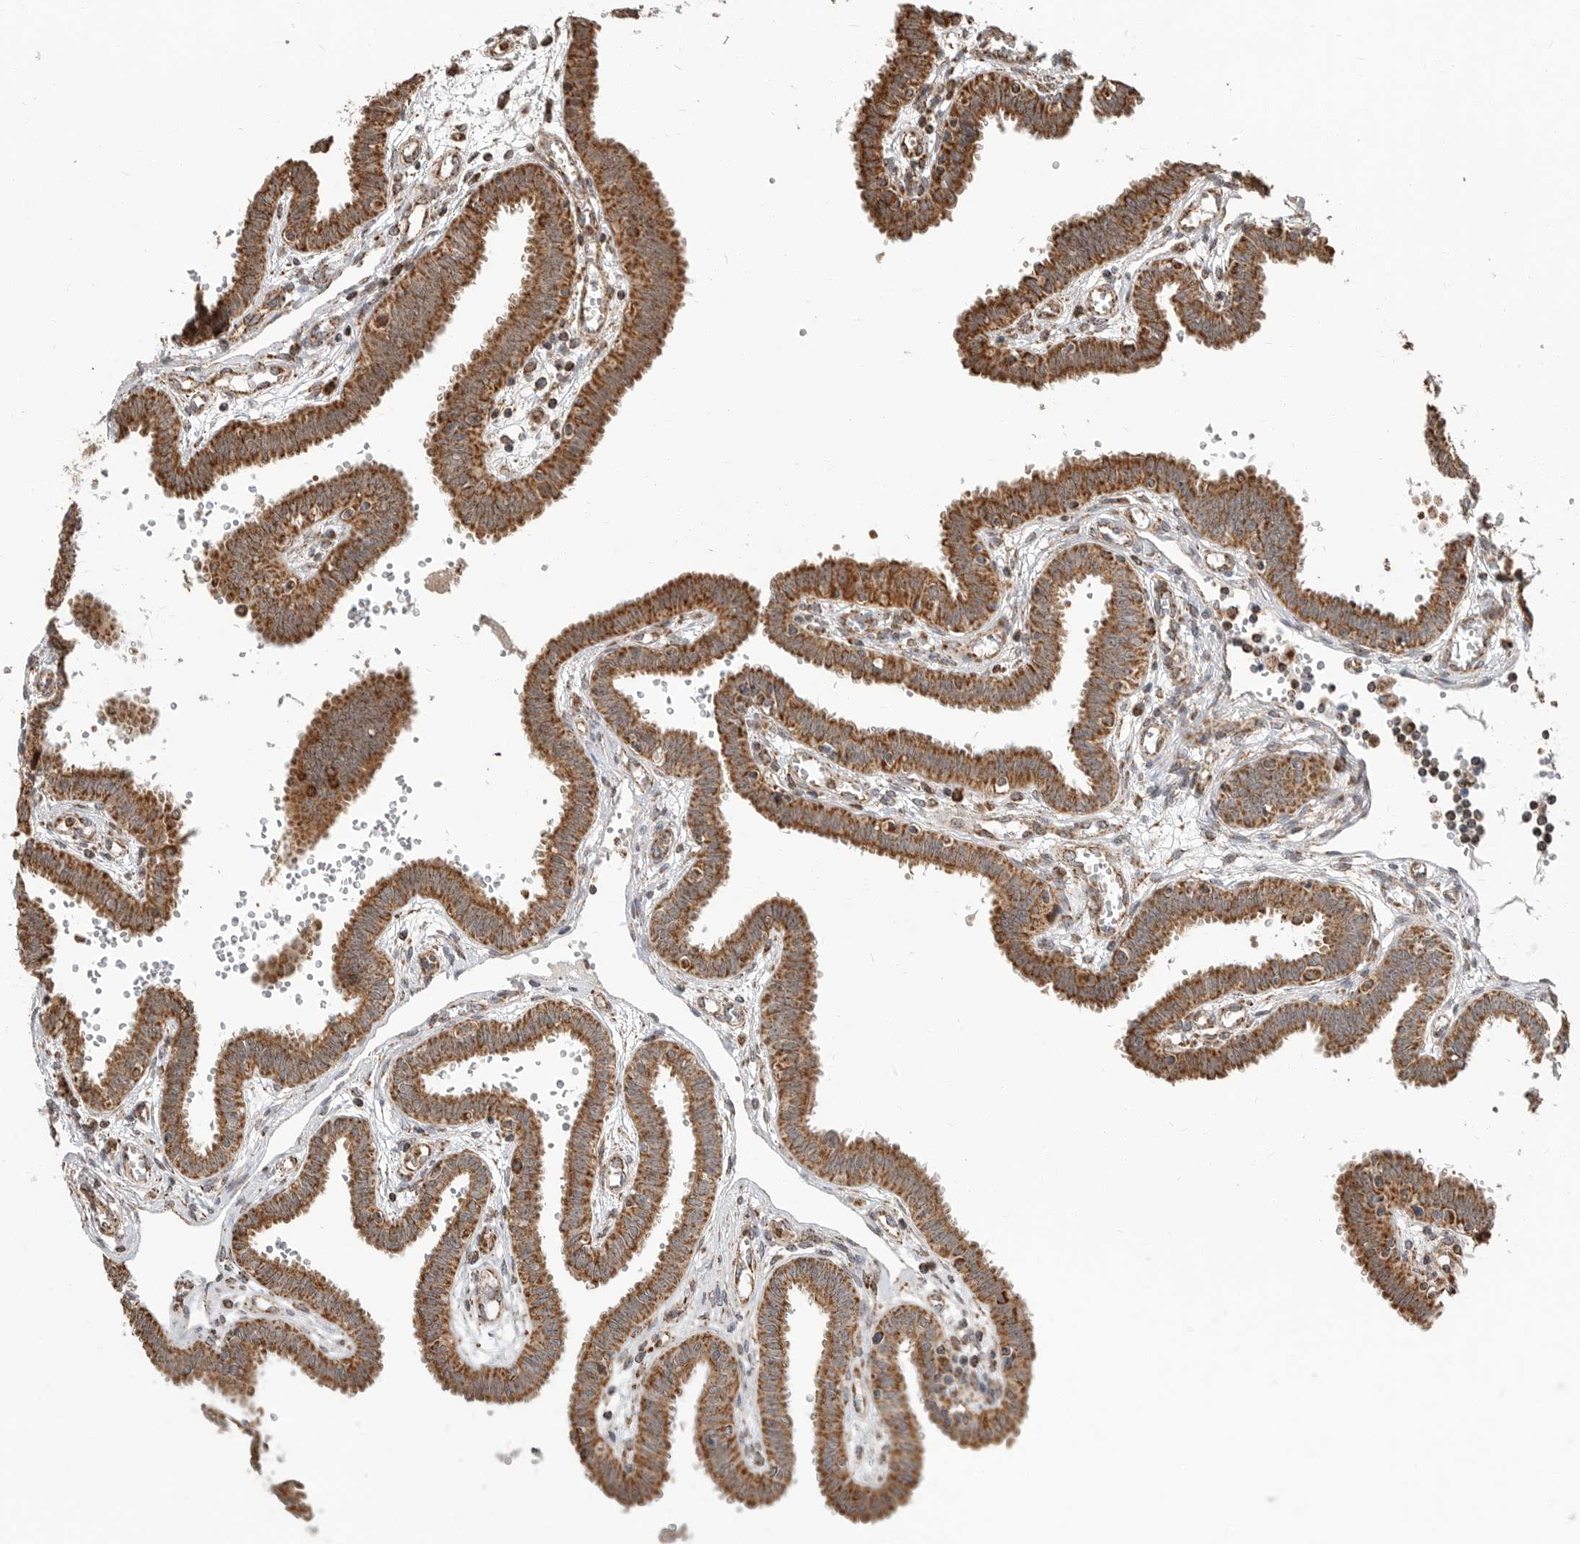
{"staining": {"intensity": "strong", "quantity": ">75%", "location": "cytoplasmic/membranous"}, "tissue": "fallopian tube", "cell_type": "Glandular cells", "image_type": "normal", "snomed": [{"axis": "morphology", "description": "Normal tissue, NOS"}, {"axis": "topography", "description": "Fallopian tube"}], "caption": "Unremarkable fallopian tube exhibits strong cytoplasmic/membranous expression in about >75% of glandular cells The protein of interest is shown in brown color, while the nuclei are stained blue..", "gene": "GCNT2", "patient": {"sex": "female", "age": 32}}